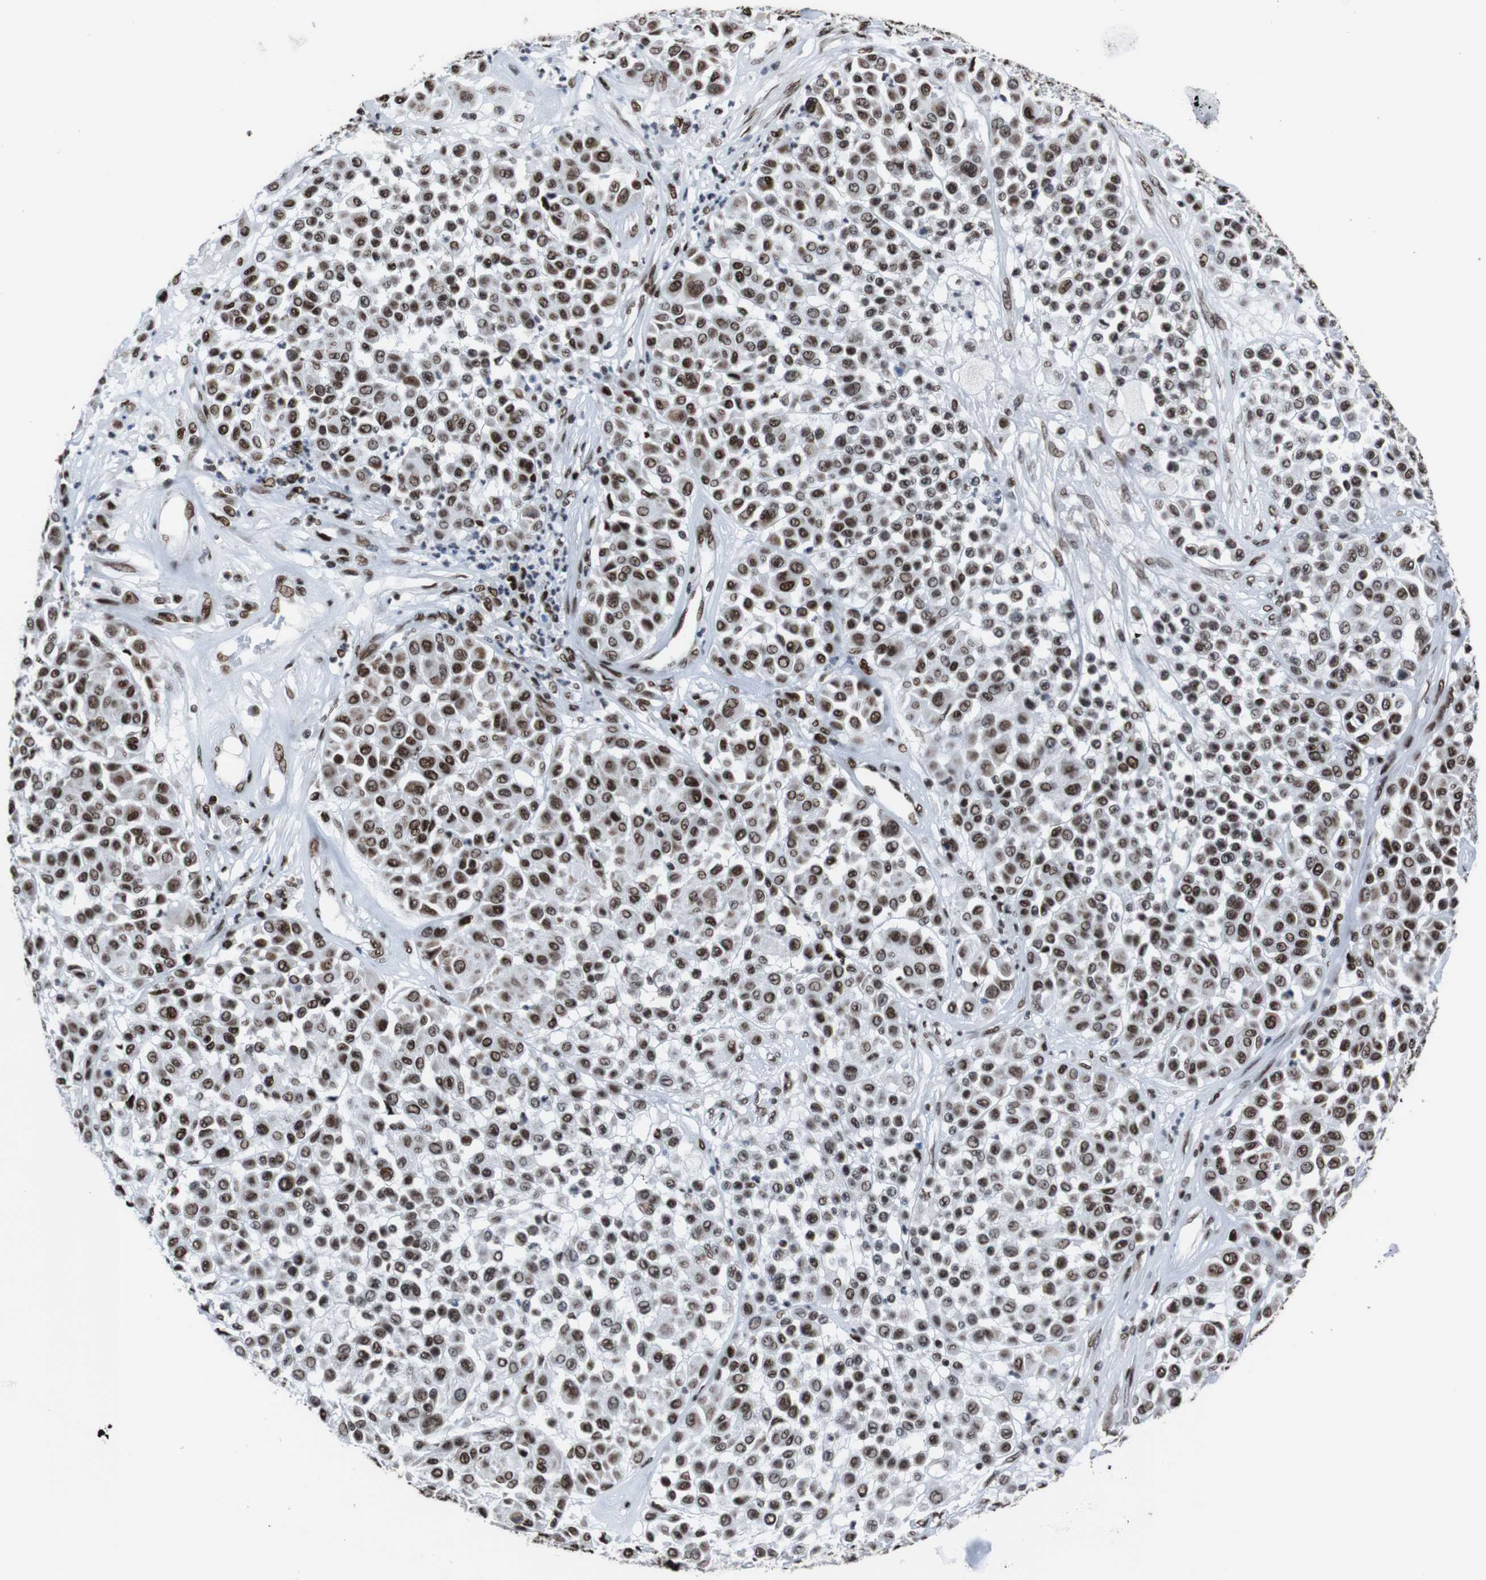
{"staining": {"intensity": "strong", "quantity": ">75%", "location": "nuclear"}, "tissue": "melanoma", "cell_type": "Tumor cells", "image_type": "cancer", "snomed": [{"axis": "morphology", "description": "Malignant melanoma, Metastatic site"}, {"axis": "topography", "description": "Soft tissue"}], "caption": "High-power microscopy captured an immunohistochemistry photomicrograph of malignant melanoma (metastatic site), revealing strong nuclear staining in about >75% of tumor cells.", "gene": "ROMO1", "patient": {"sex": "male", "age": 41}}